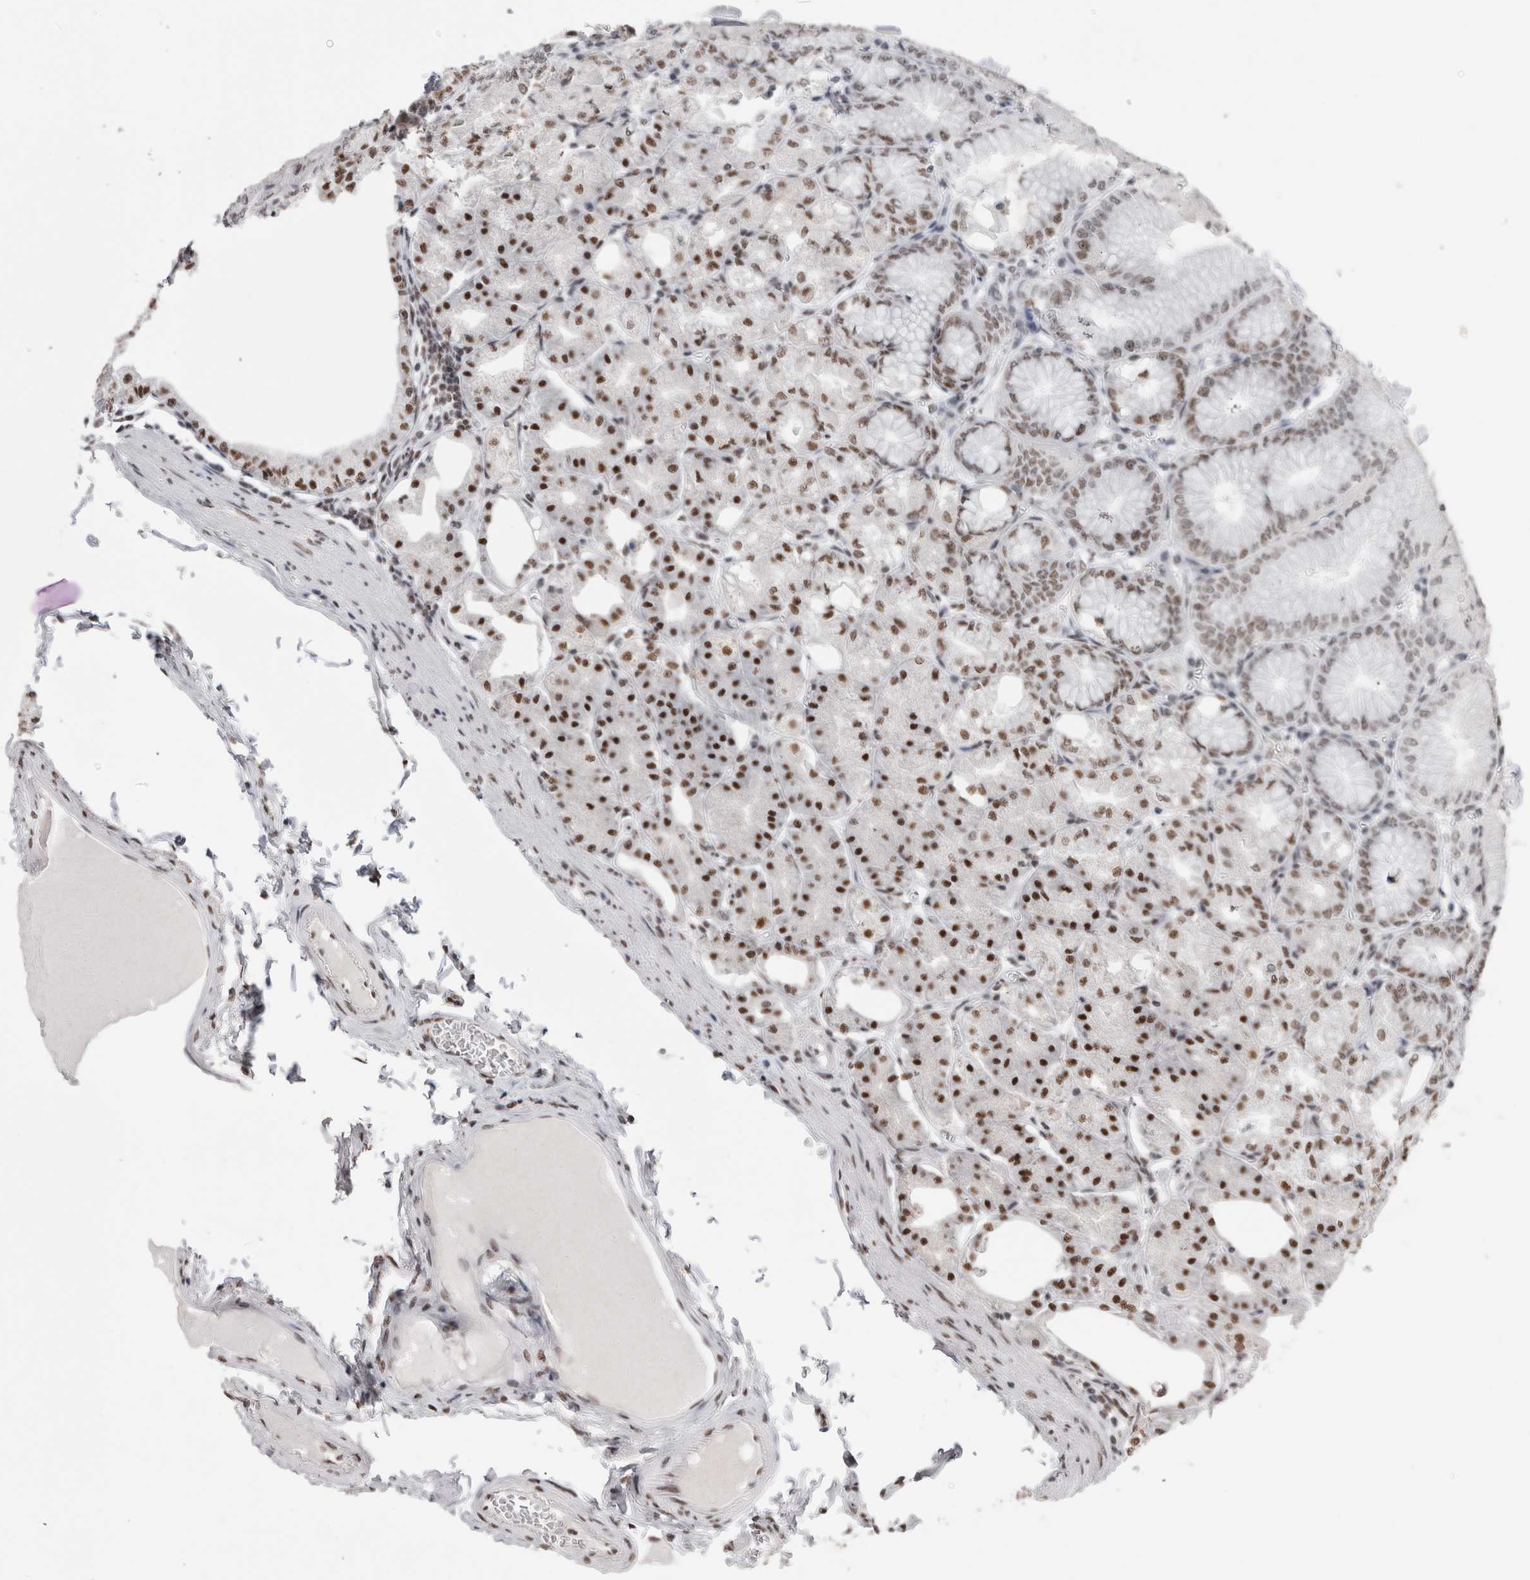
{"staining": {"intensity": "moderate", "quantity": ">75%", "location": "nuclear"}, "tissue": "stomach", "cell_type": "Glandular cells", "image_type": "normal", "snomed": [{"axis": "morphology", "description": "Normal tissue, NOS"}, {"axis": "topography", "description": "Stomach, lower"}], "caption": "Immunohistochemical staining of unremarkable stomach reveals >75% levels of moderate nuclear protein positivity in about >75% of glandular cells.", "gene": "SMC1A", "patient": {"sex": "male", "age": 71}}